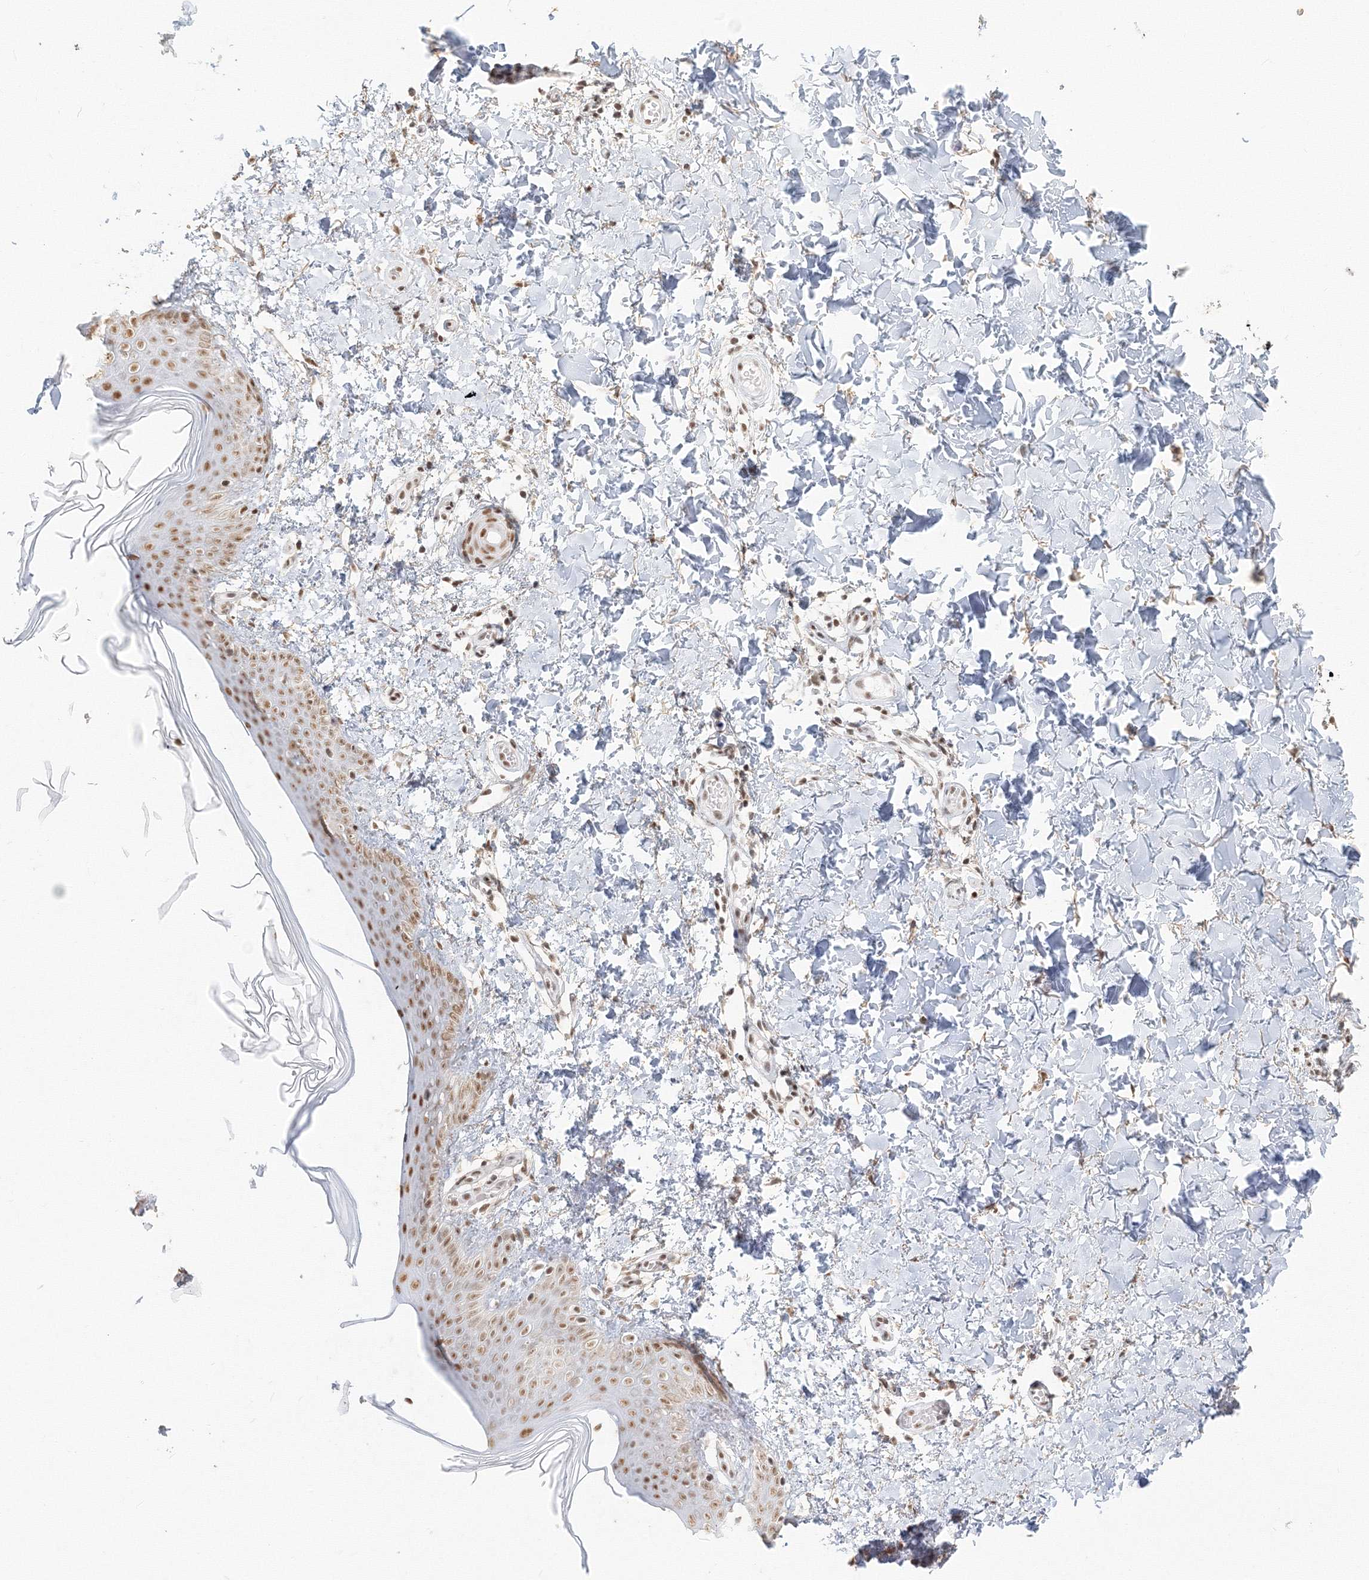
{"staining": {"intensity": "moderate", "quantity": ">75%", "location": "nuclear"}, "tissue": "skin", "cell_type": "Fibroblasts", "image_type": "normal", "snomed": [{"axis": "morphology", "description": "Normal tissue, NOS"}, {"axis": "topography", "description": "Skin"}], "caption": "Brown immunohistochemical staining in benign human skin displays moderate nuclear positivity in about >75% of fibroblasts. Using DAB (3,3'-diaminobenzidine) (brown) and hematoxylin (blue) stains, captured at high magnification using brightfield microscopy.", "gene": "PPP4R2", "patient": {"sex": "male", "age": 36}}